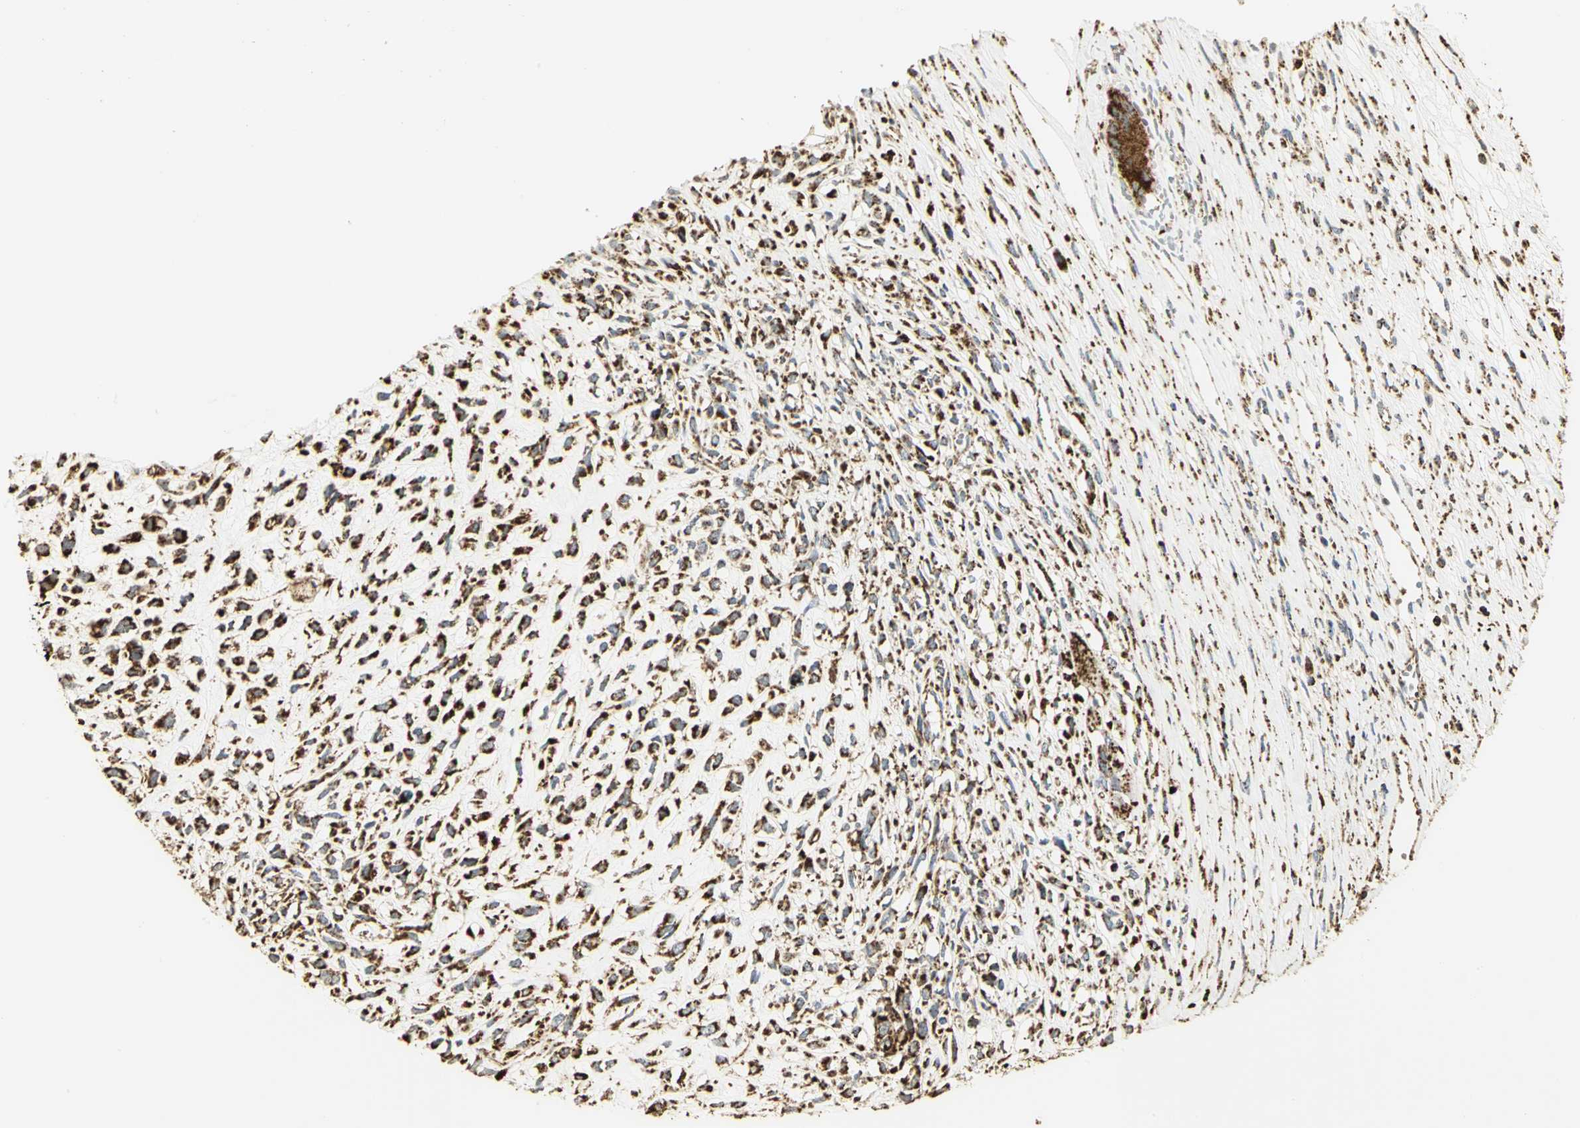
{"staining": {"intensity": "strong", "quantity": ">75%", "location": "cytoplasmic/membranous"}, "tissue": "head and neck cancer", "cell_type": "Tumor cells", "image_type": "cancer", "snomed": [{"axis": "morphology", "description": "Necrosis, NOS"}, {"axis": "morphology", "description": "Neoplasm, malignant, NOS"}, {"axis": "topography", "description": "Salivary gland"}, {"axis": "topography", "description": "Head-Neck"}], "caption": "A brown stain shows strong cytoplasmic/membranous positivity of a protein in neoplasm (malignant) (head and neck) tumor cells.", "gene": "VDAC1", "patient": {"sex": "male", "age": 43}}